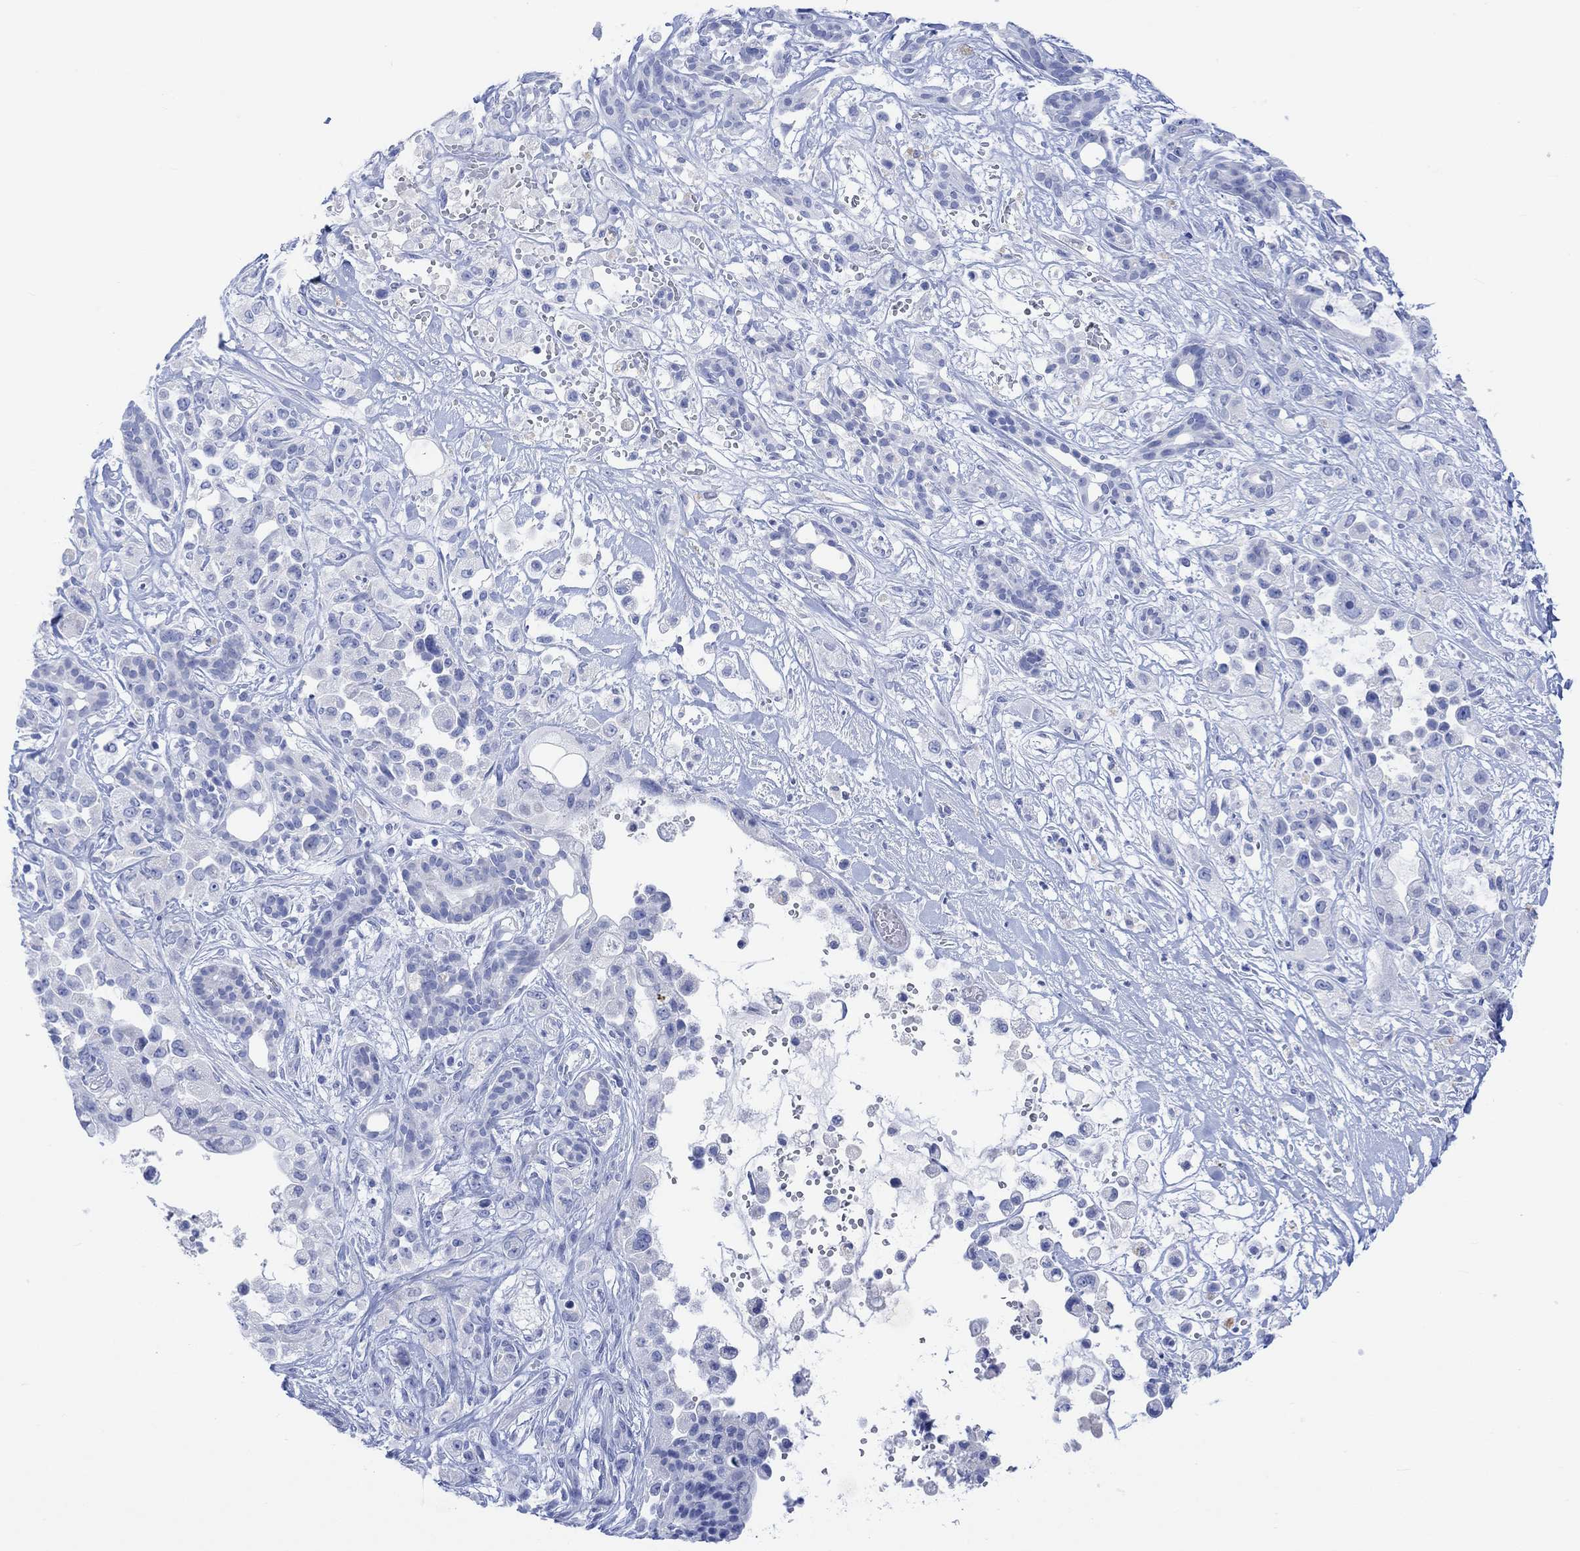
{"staining": {"intensity": "negative", "quantity": "none", "location": "none"}, "tissue": "pancreatic cancer", "cell_type": "Tumor cells", "image_type": "cancer", "snomed": [{"axis": "morphology", "description": "Adenocarcinoma, NOS"}, {"axis": "topography", "description": "Pancreas"}], "caption": "Immunohistochemistry (IHC) of adenocarcinoma (pancreatic) exhibits no staining in tumor cells.", "gene": "CALCA", "patient": {"sex": "male", "age": 44}}